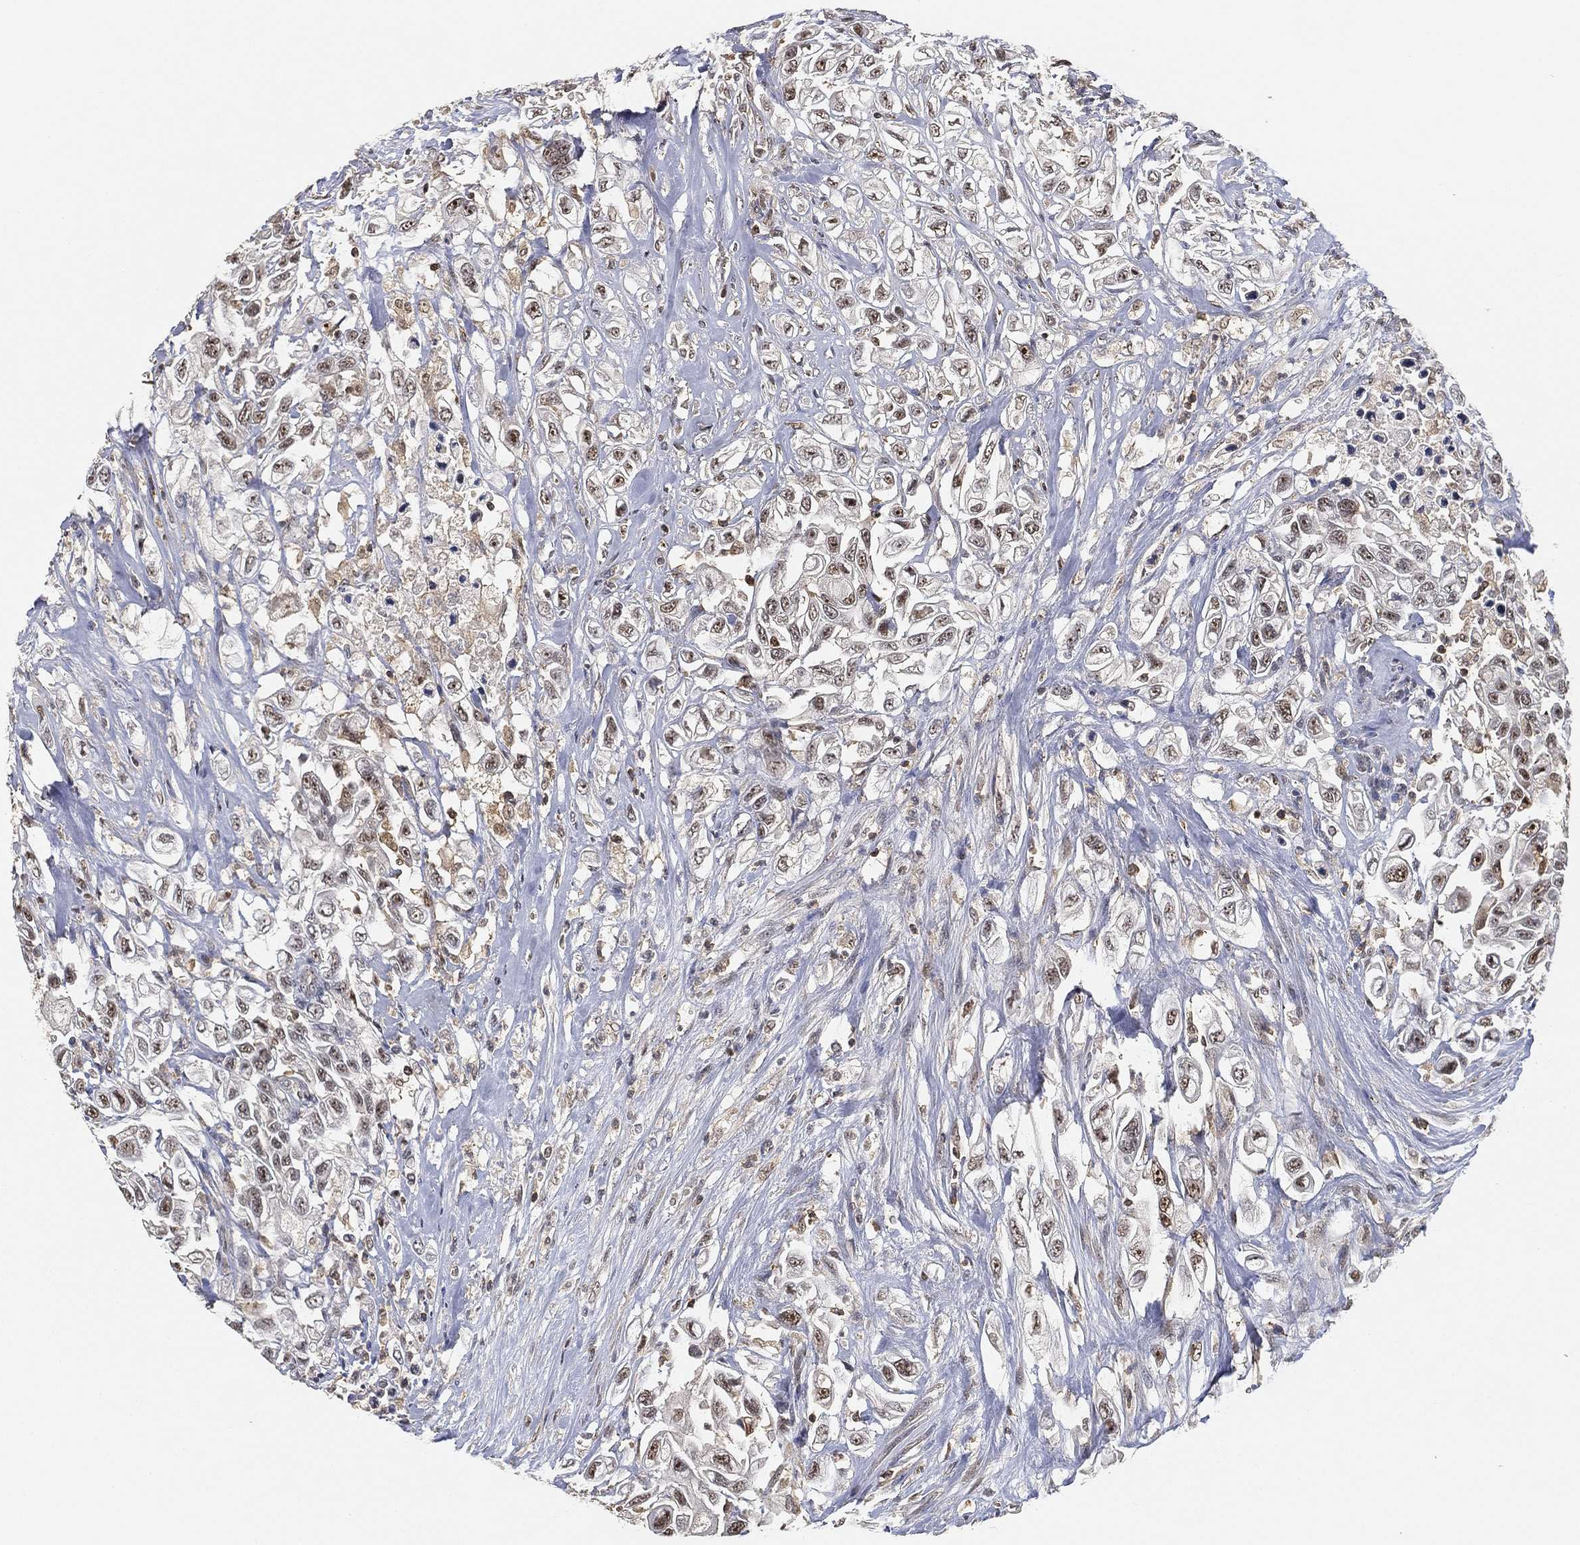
{"staining": {"intensity": "moderate", "quantity": "<25%", "location": "nuclear"}, "tissue": "urothelial cancer", "cell_type": "Tumor cells", "image_type": "cancer", "snomed": [{"axis": "morphology", "description": "Urothelial carcinoma, High grade"}, {"axis": "topography", "description": "Urinary bladder"}], "caption": "This micrograph shows urothelial cancer stained with IHC to label a protein in brown. The nuclear of tumor cells show moderate positivity for the protein. Nuclei are counter-stained blue.", "gene": "WDR26", "patient": {"sex": "female", "age": 56}}